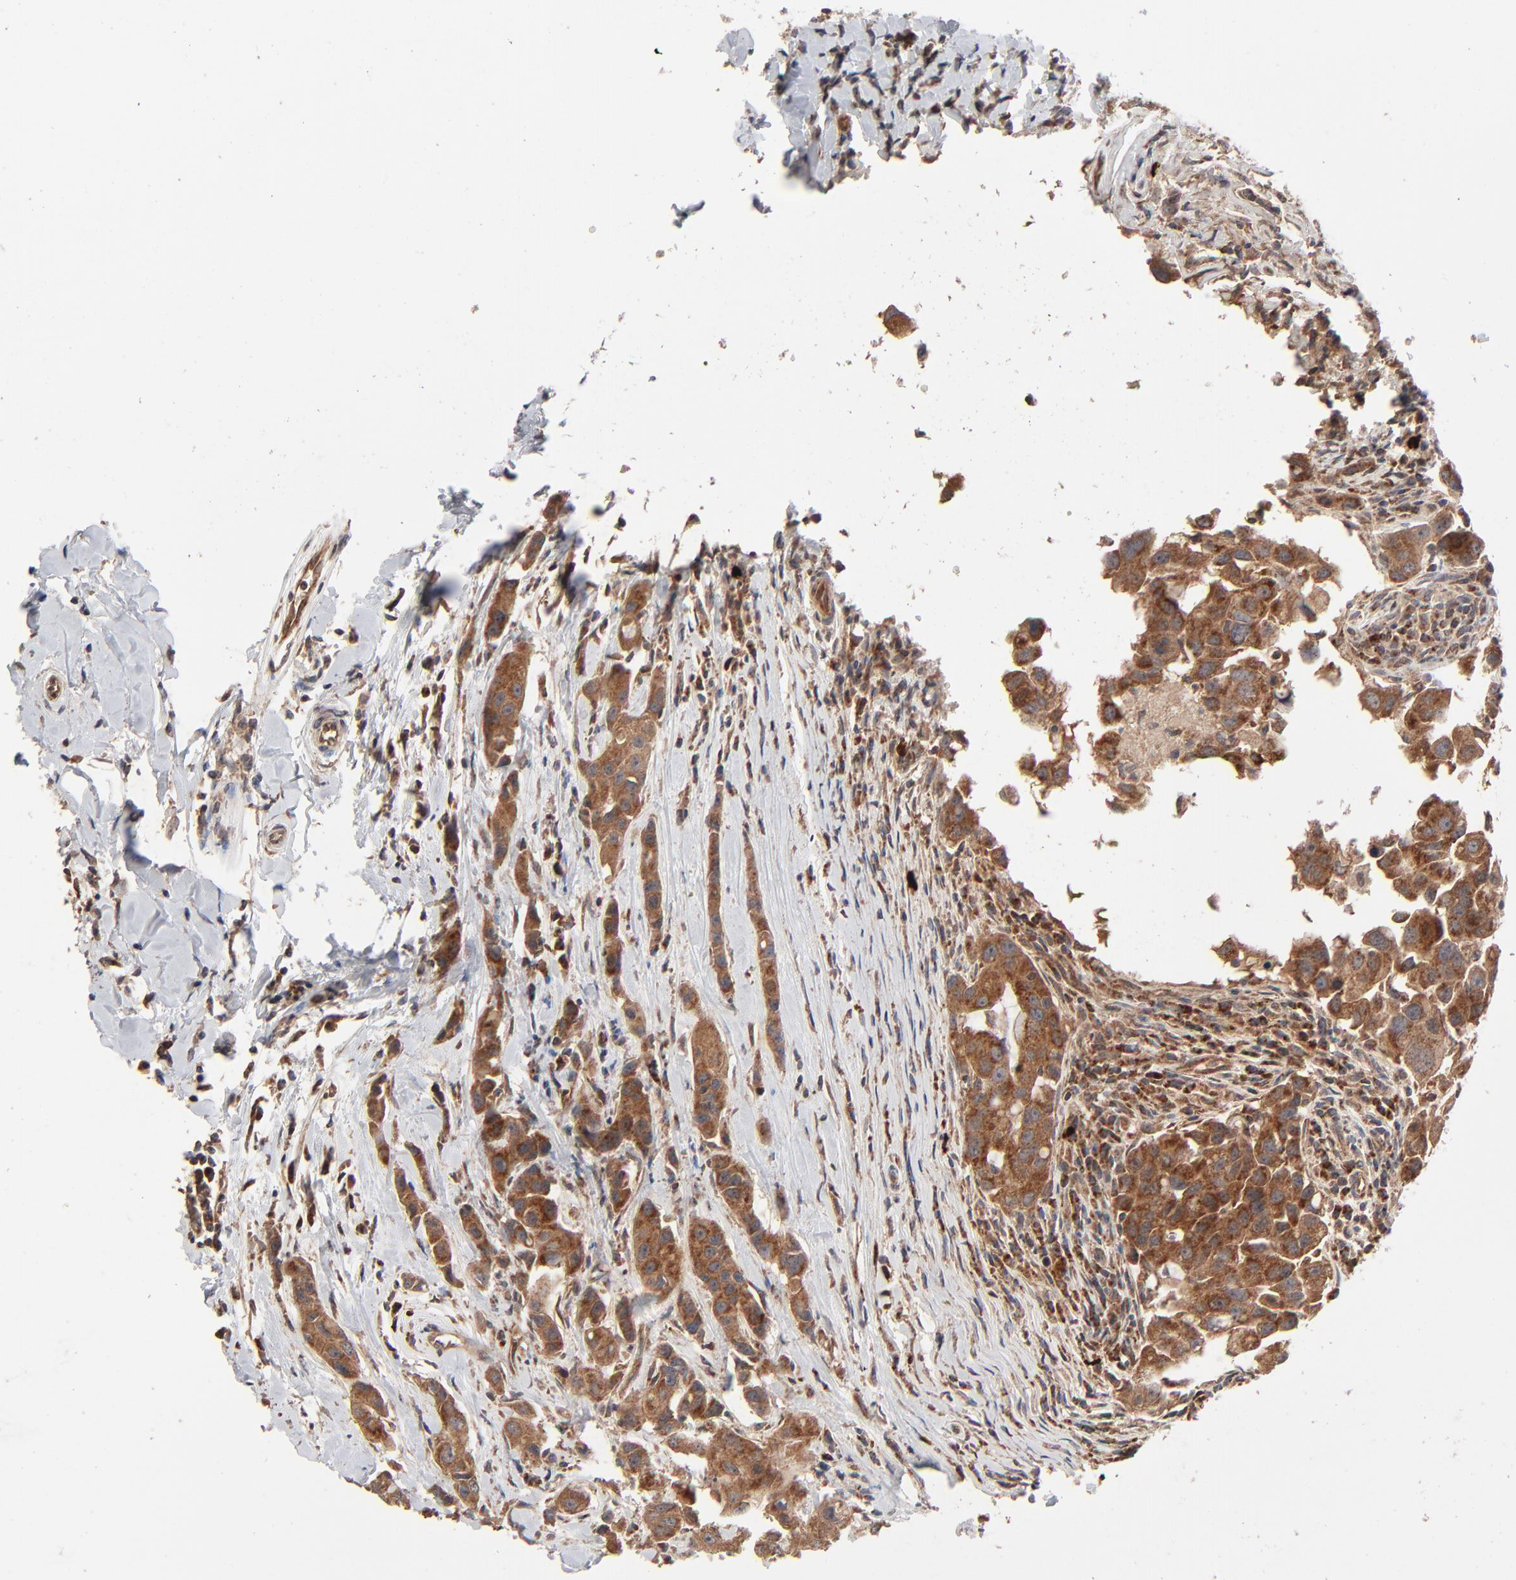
{"staining": {"intensity": "strong", "quantity": ">75%", "location": "cytoplasmic/membranous"}, "tissue": "breast cancer", "cell_type": "Tumor cells", "image_type": "cancer", "snomed": [{"axis": "morphology", "description": "Duct carcinoma"}, {"axis": "topography", "description": "Breast"}], "caption": "This is an image of immunohistochemistry staining of breast cancer (invasive ductal carcinoma), which shows strong staining in the cytoplasmic/membranous of tumor cells.", "gene": "ABLIM3", "patient": {"sex": "female", "age": 27}}